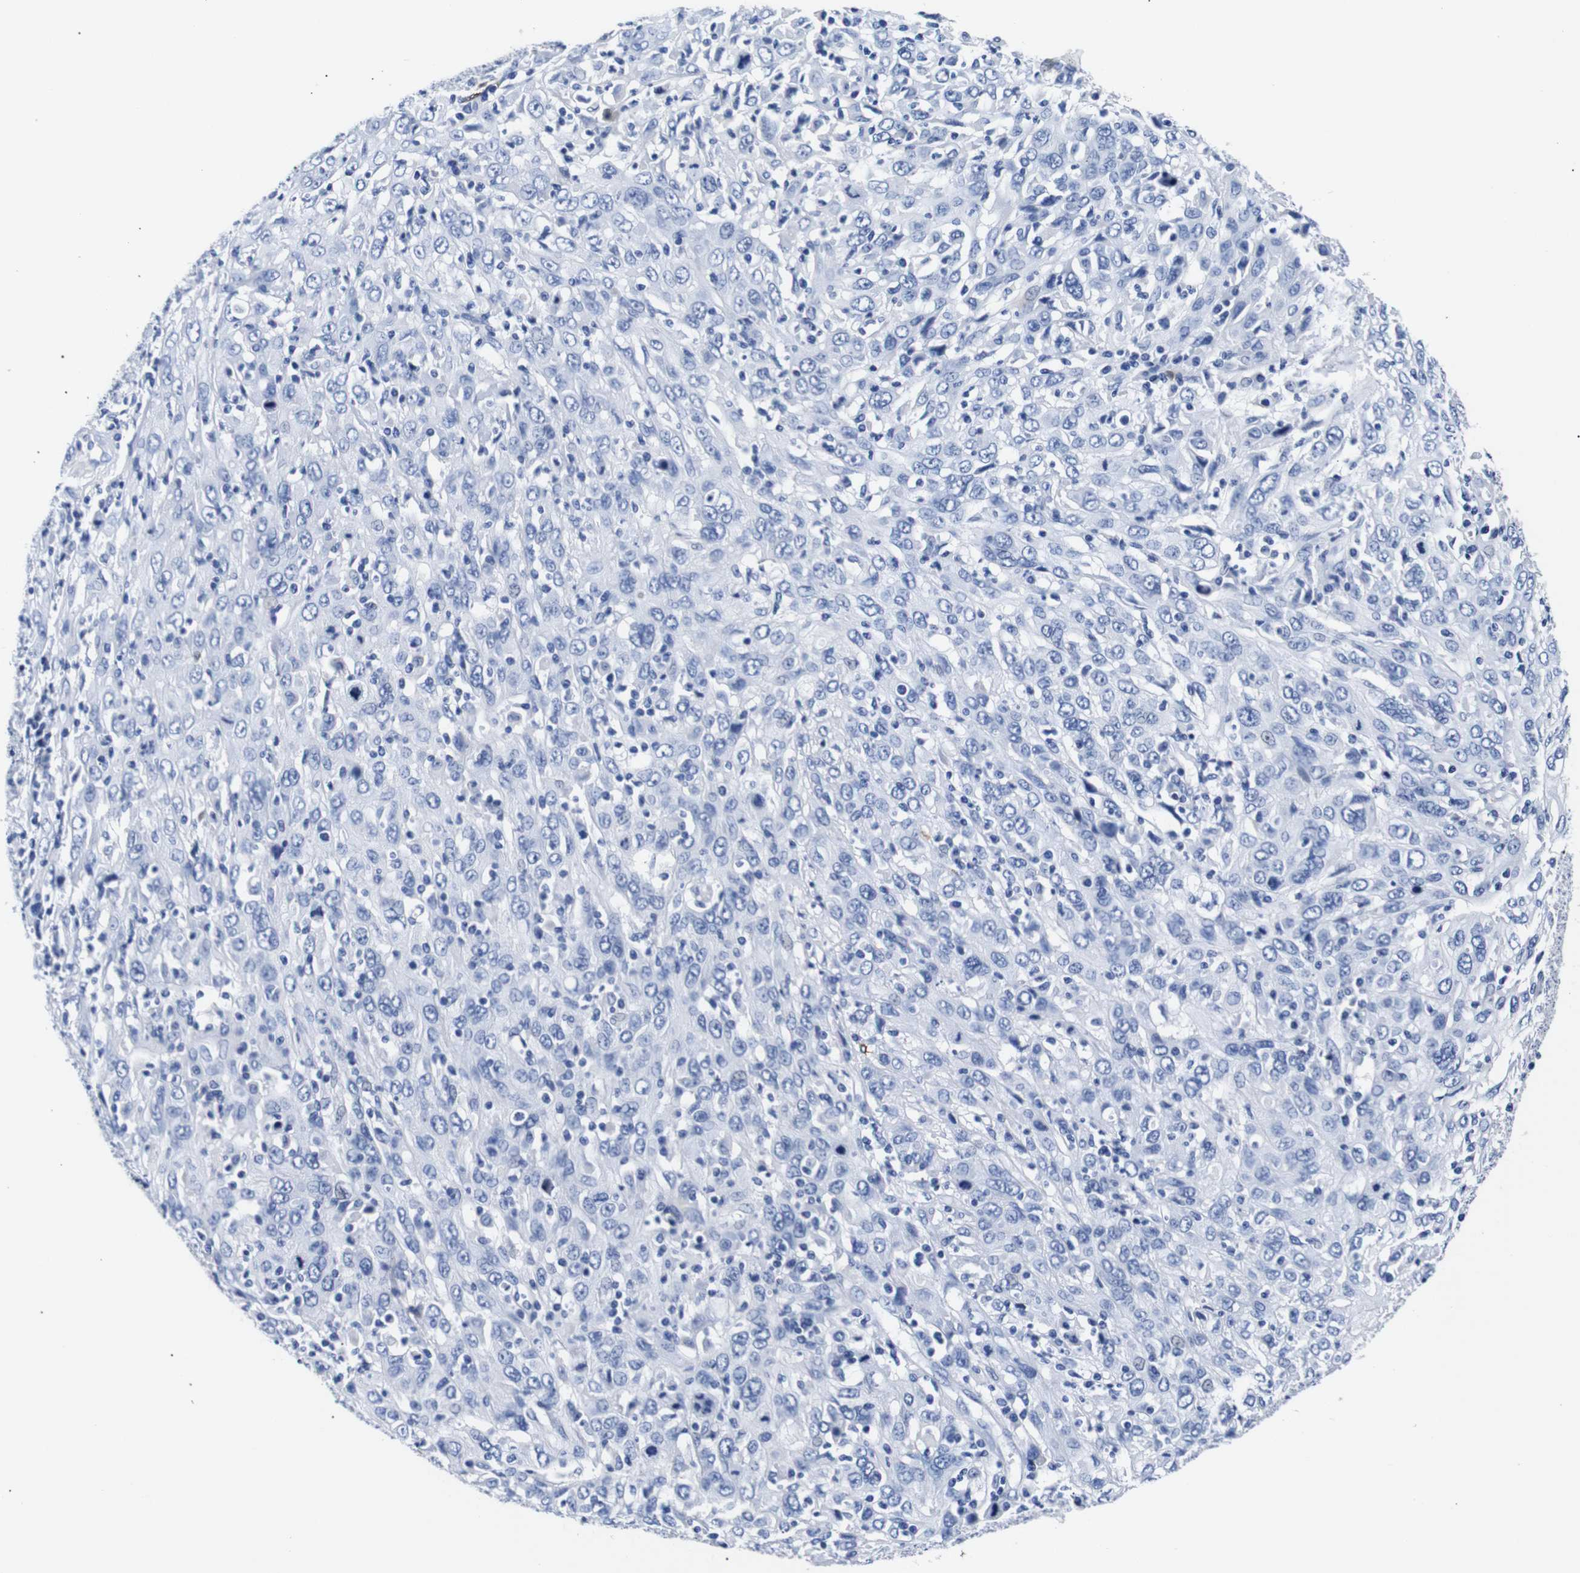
{"staining": {"intensity": "negative", "quantity": "none", "location": "none"}, "tissue": "cervical cancer", "cell_type": "Tumor cells", "image_type": "cancer", "snomed": [{"axis": "morphology", "description": "Squamous cell carcinoma, NOS"}, {"axis": "topography", "description": "Cervix"}], "caption": "Cervical cancer (squamous cell carcinoma) stained for a protein using IHC reveals no expression tumor cells.", "gene": "GAP43", "patient": {"sex": "female", "age": 46}}